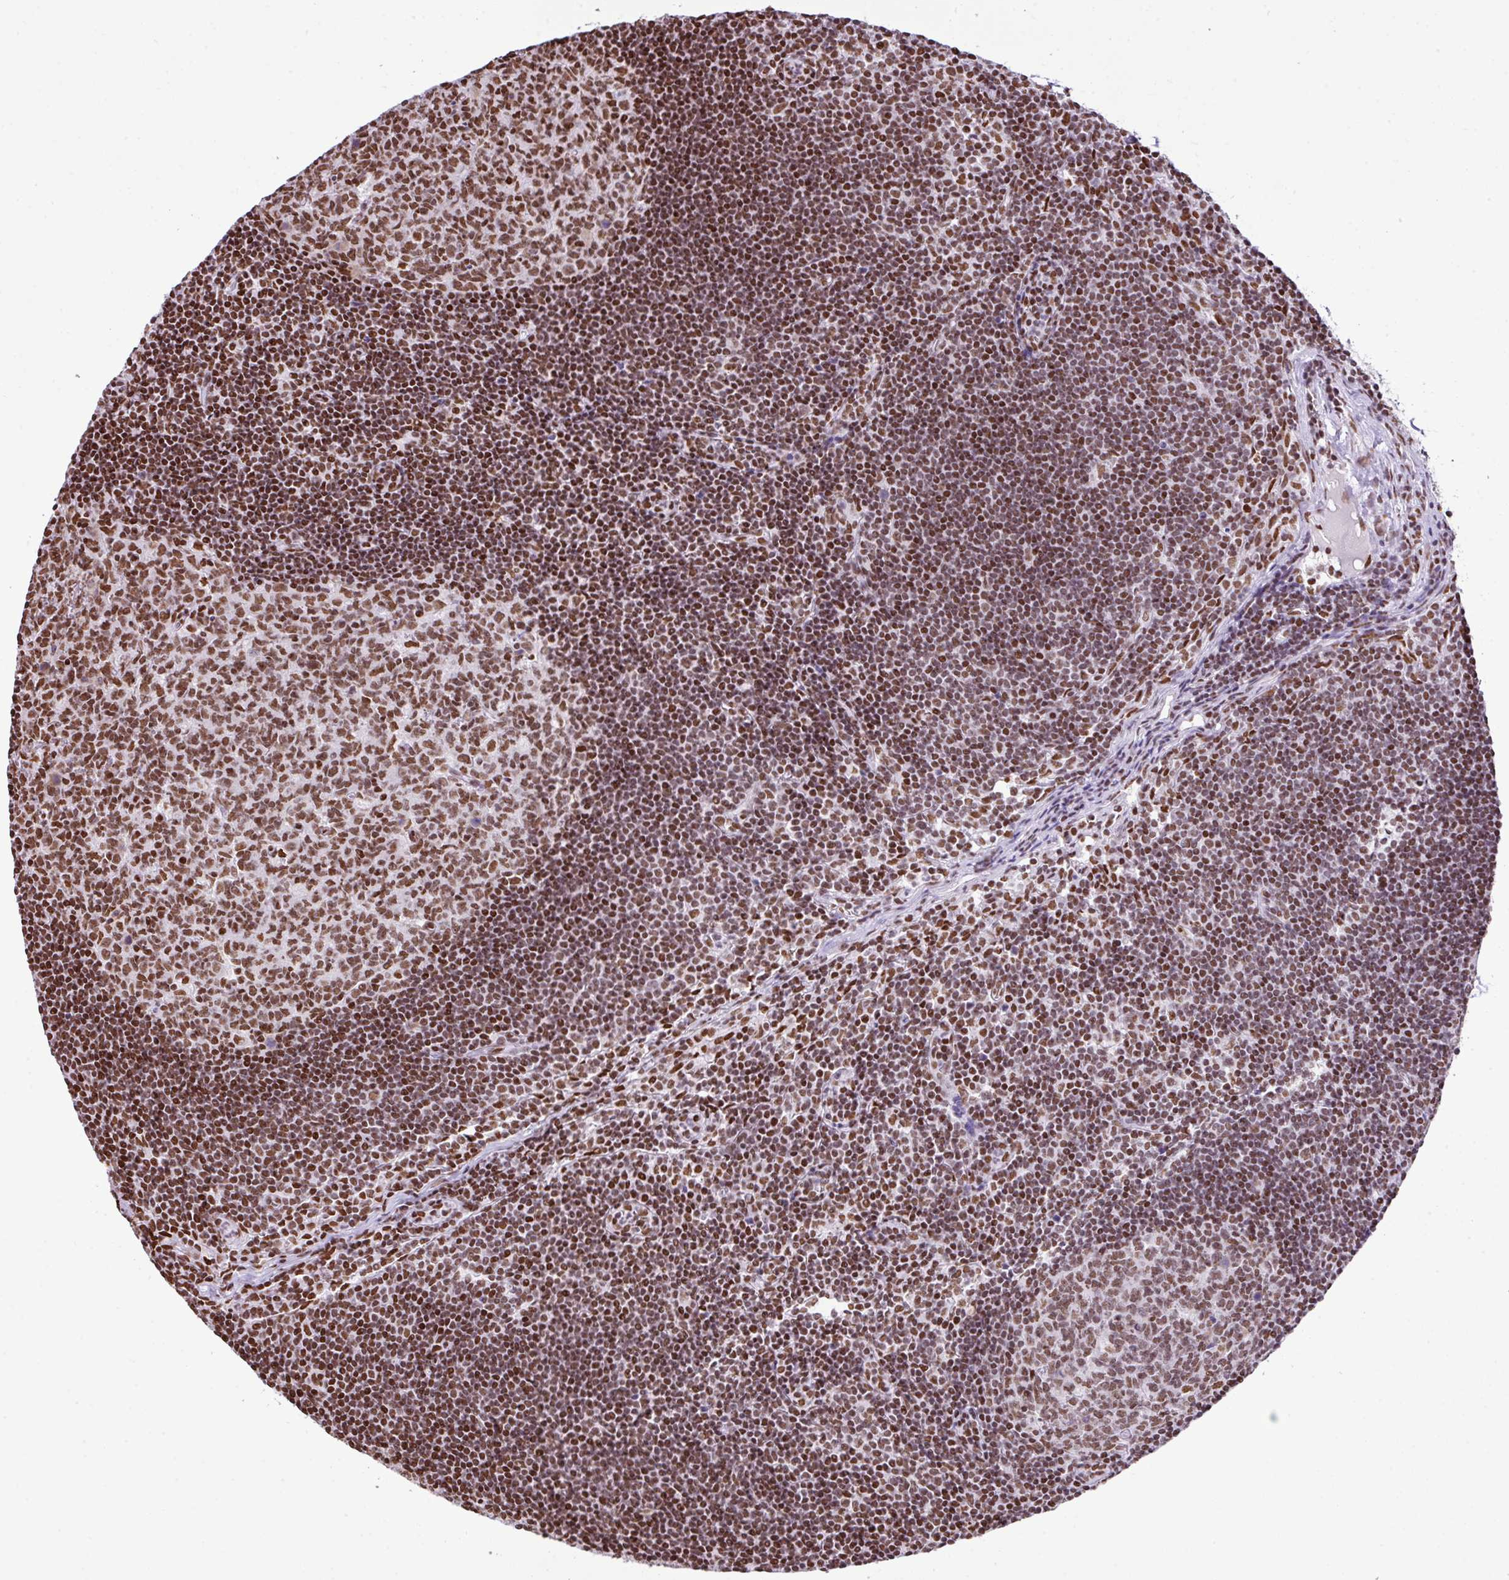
{"staining": {"intensity": "moderate", "quantity": ">75%", "location": "nuclear"}, "tissue": "lymph node", "cell_type": "Germinal center cells", "image_type": "normal", "snomed": [{"axis": "morphology", "description": "Normal tissue, NOS"}, {"axis": "topography", "description": "Lymph node"}], "caption": "This photomicrograph exhibits immunohistochemistry staining of benign human lymph node, with medium moderate nuclear expression in approximately >75% of germinal center cells.", "gene": "RARG", "patient": {"sex": "female", "age": 29}}